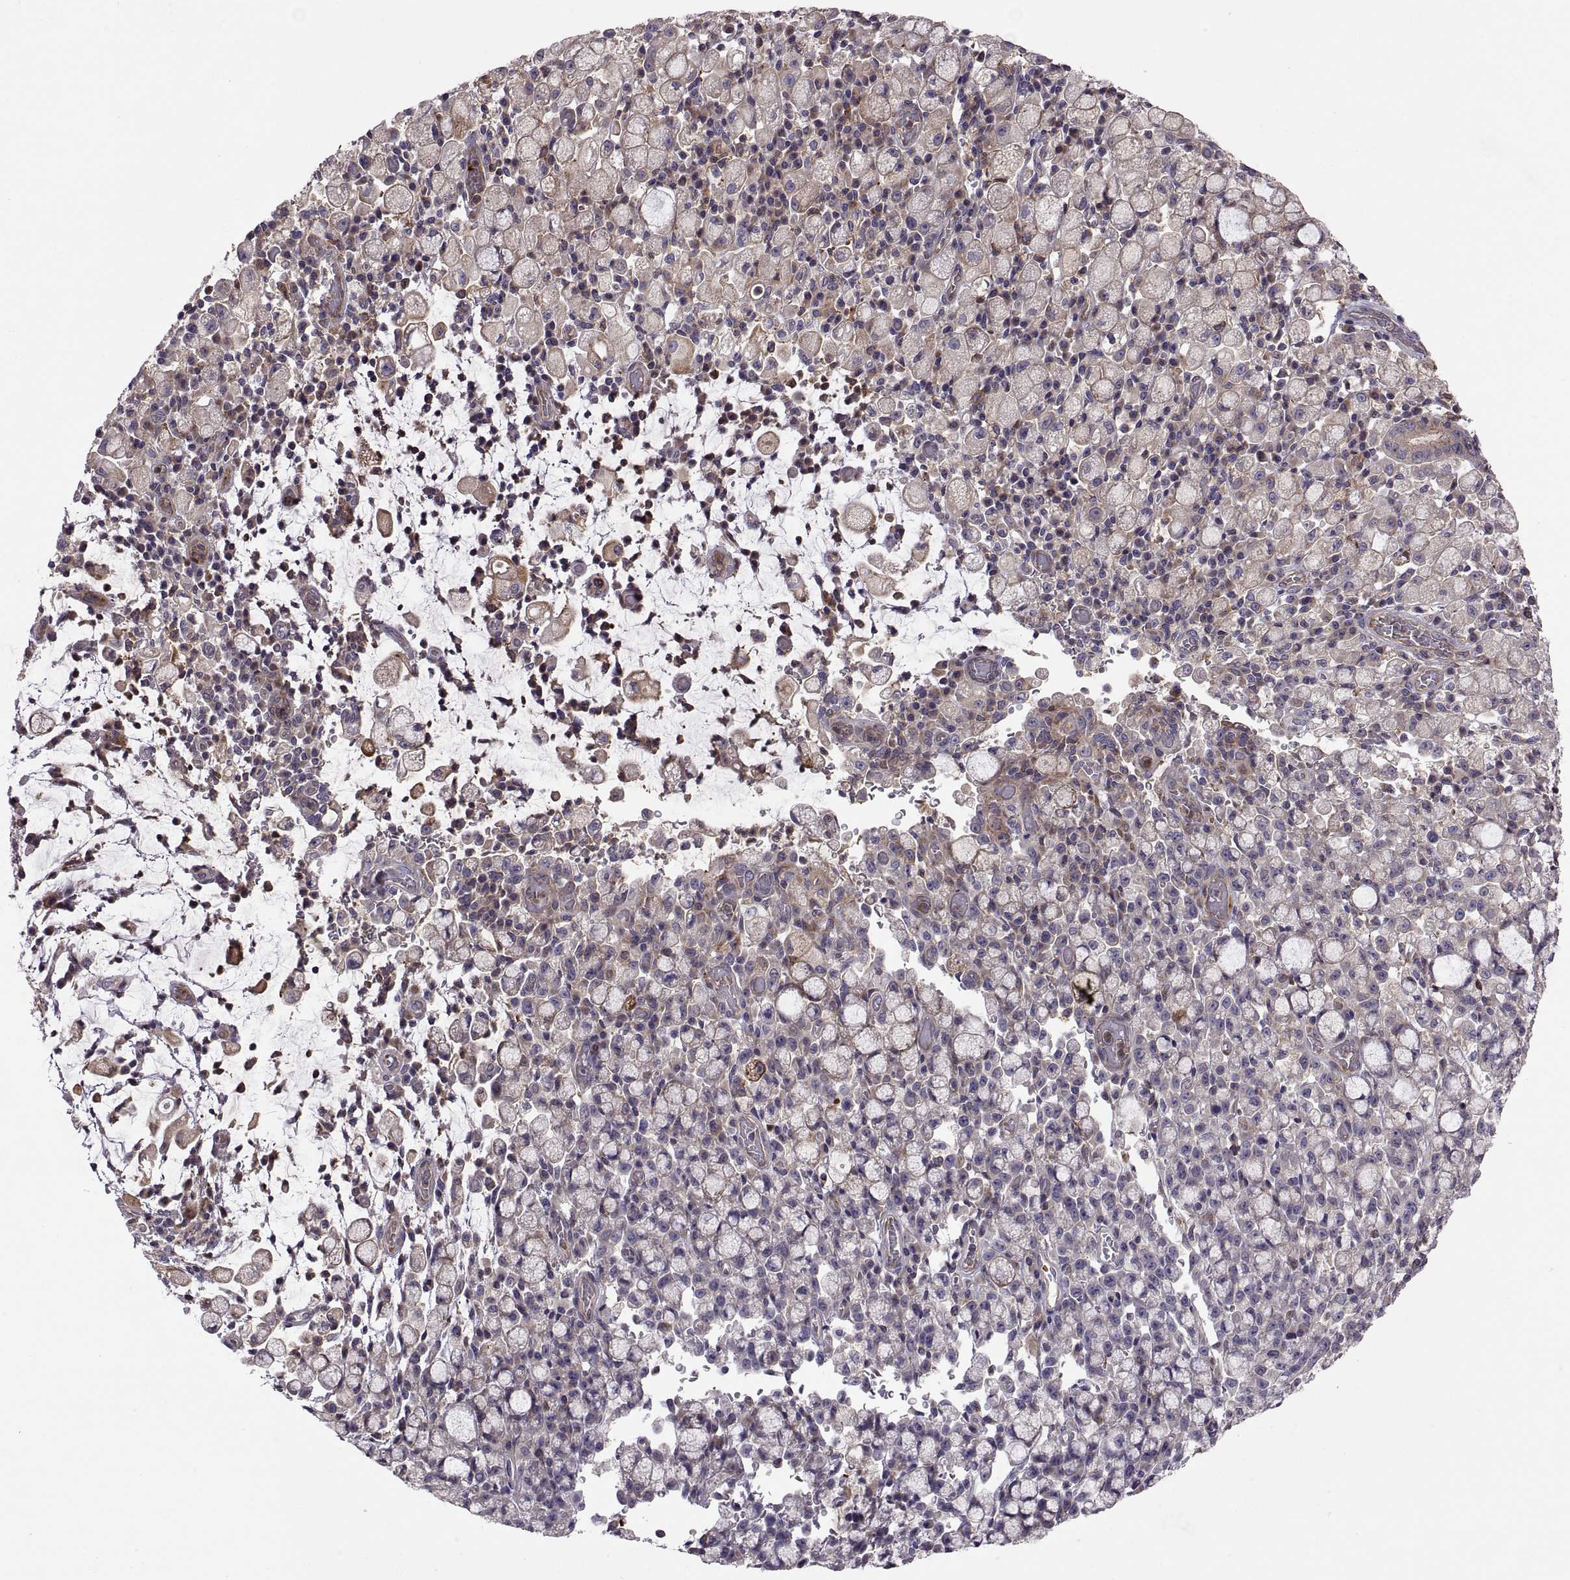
{"staining": {"intensity": "moderate", "quantity": "<25%", "location": "cytoplasmic/membranous"}, "tissue": "stomach cancer", "cell_type": "Tumor cells", "image_type": "cancer", "snomed": [{"axis": "morphology", "description": "Adenocarcinoma, NOS"}, {"axis": "topography", "description": "Stomach"}], "caption": "Immunohistochemistry (IHC) image of stomach adenocarcinoma stained for a protein (brown), which displays low levels of moderate cytoplasmic/membranous staining in approximately <25% of tumor cells.", "gene": "SPATA32", "patient": {"sex": "male", "age": 58}}